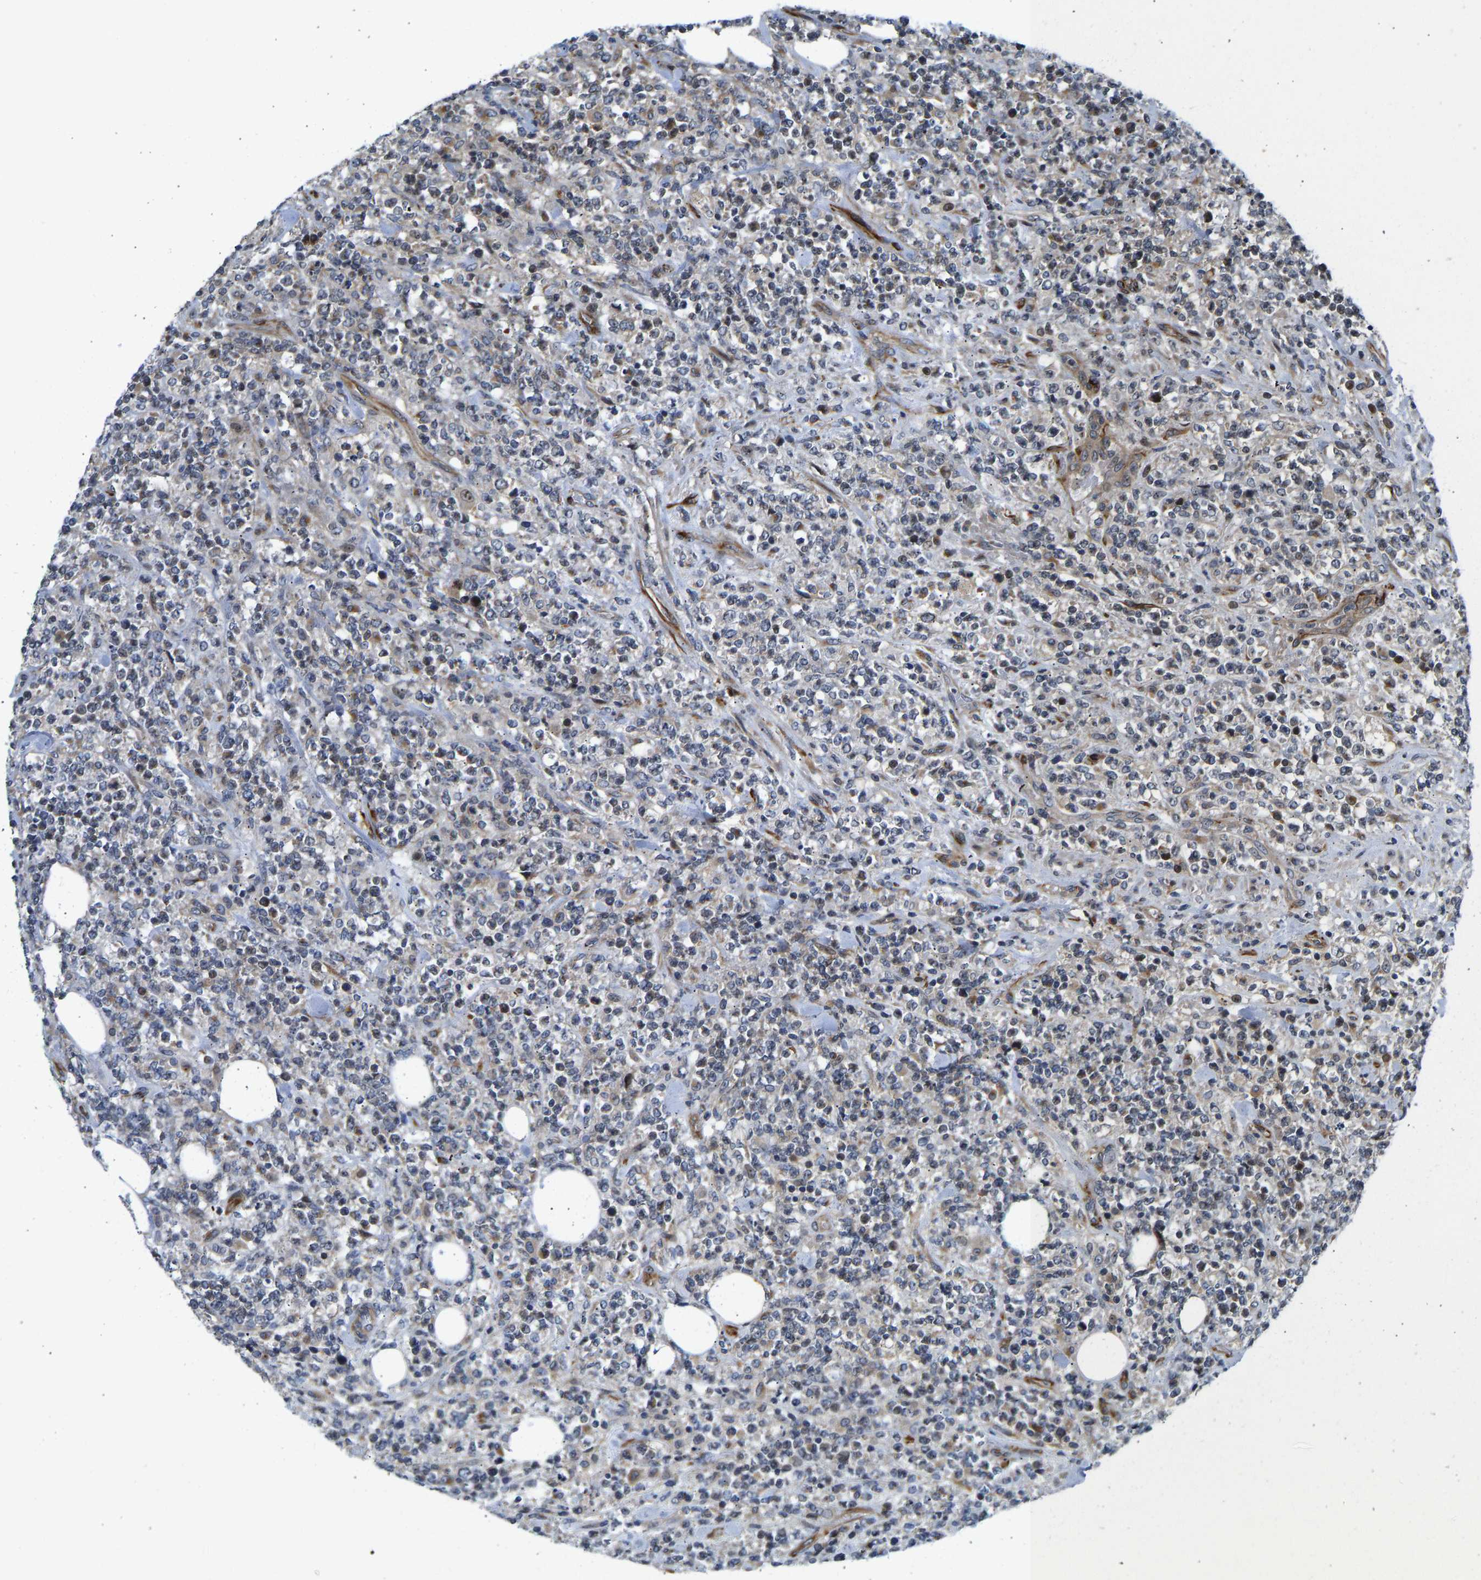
{"staining": {"intensity": "weak", "quantity": "<25%", "location": "cytoplasmic/membranous"}, "tissue": "lymphoma", "cell_type": "Tumor cells", "image_type": "cancer", "snomed": [{"axis": "morphology", "description": "Malignant lymphoma, non-Hodgkin's type, High grade"}, {"axis": "topography", "description": "Soft tissue"}], "caption": "An image of lymphoma stained for a protein demonstrates no brown staining in tumor cells.", "gene": "RESF1", "patient": {"sex": "male", "age": 18}}